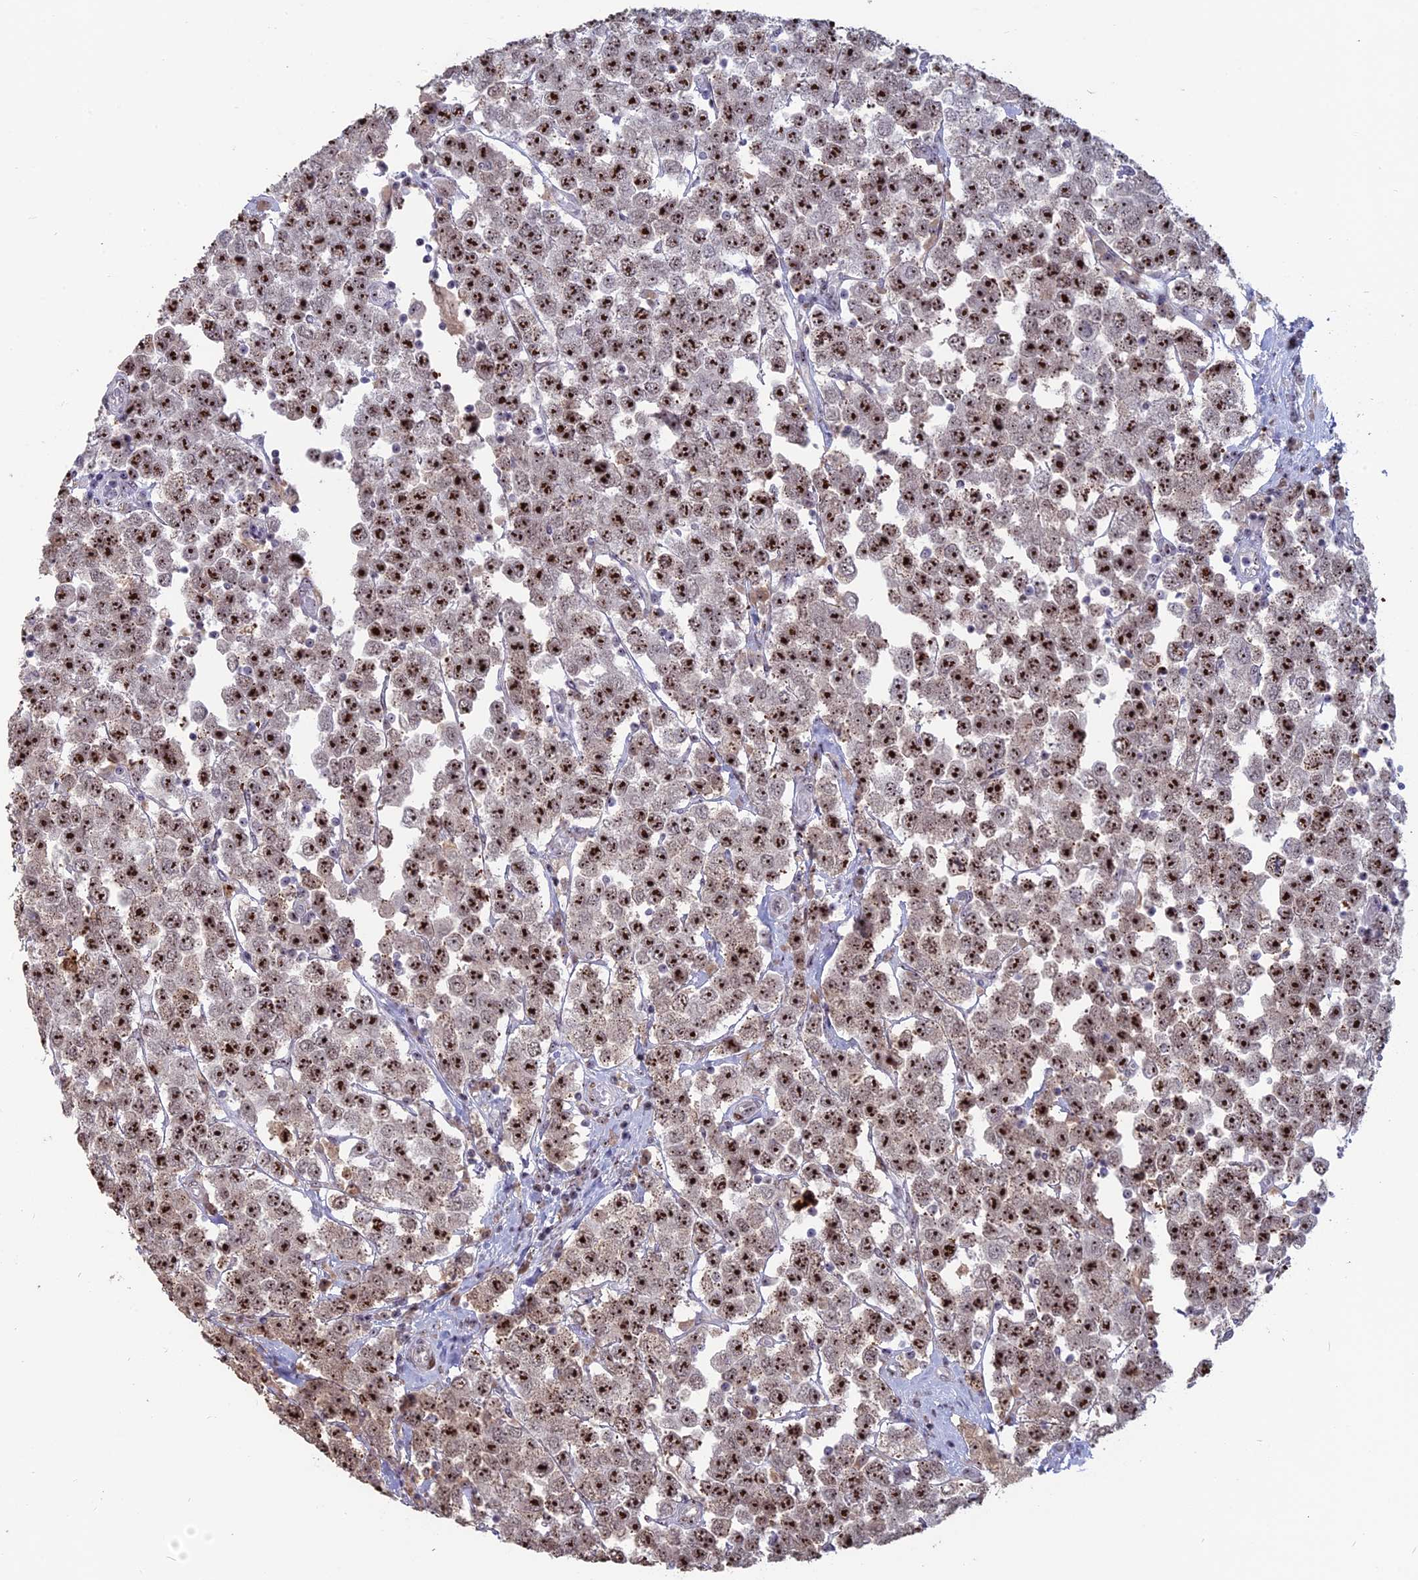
{"staining": {"intensity": "strong", "quantity": ">75%", "location": "nuclear"}, "tissue": "testis cancer", "cell_type": "Tumor cells", "image_type": "cancer", "snomed": [{"axis": "morphology", "description": "Seminoma, NOS"}, {"axis": "topography", "description": "Testis"}], "caption": "Testis seminoma tissue demonstrates strong nuclear staining in about >75% of tumor cells", "gene": "FAM131A", "patient": {"sex": "male", "age": 28}}